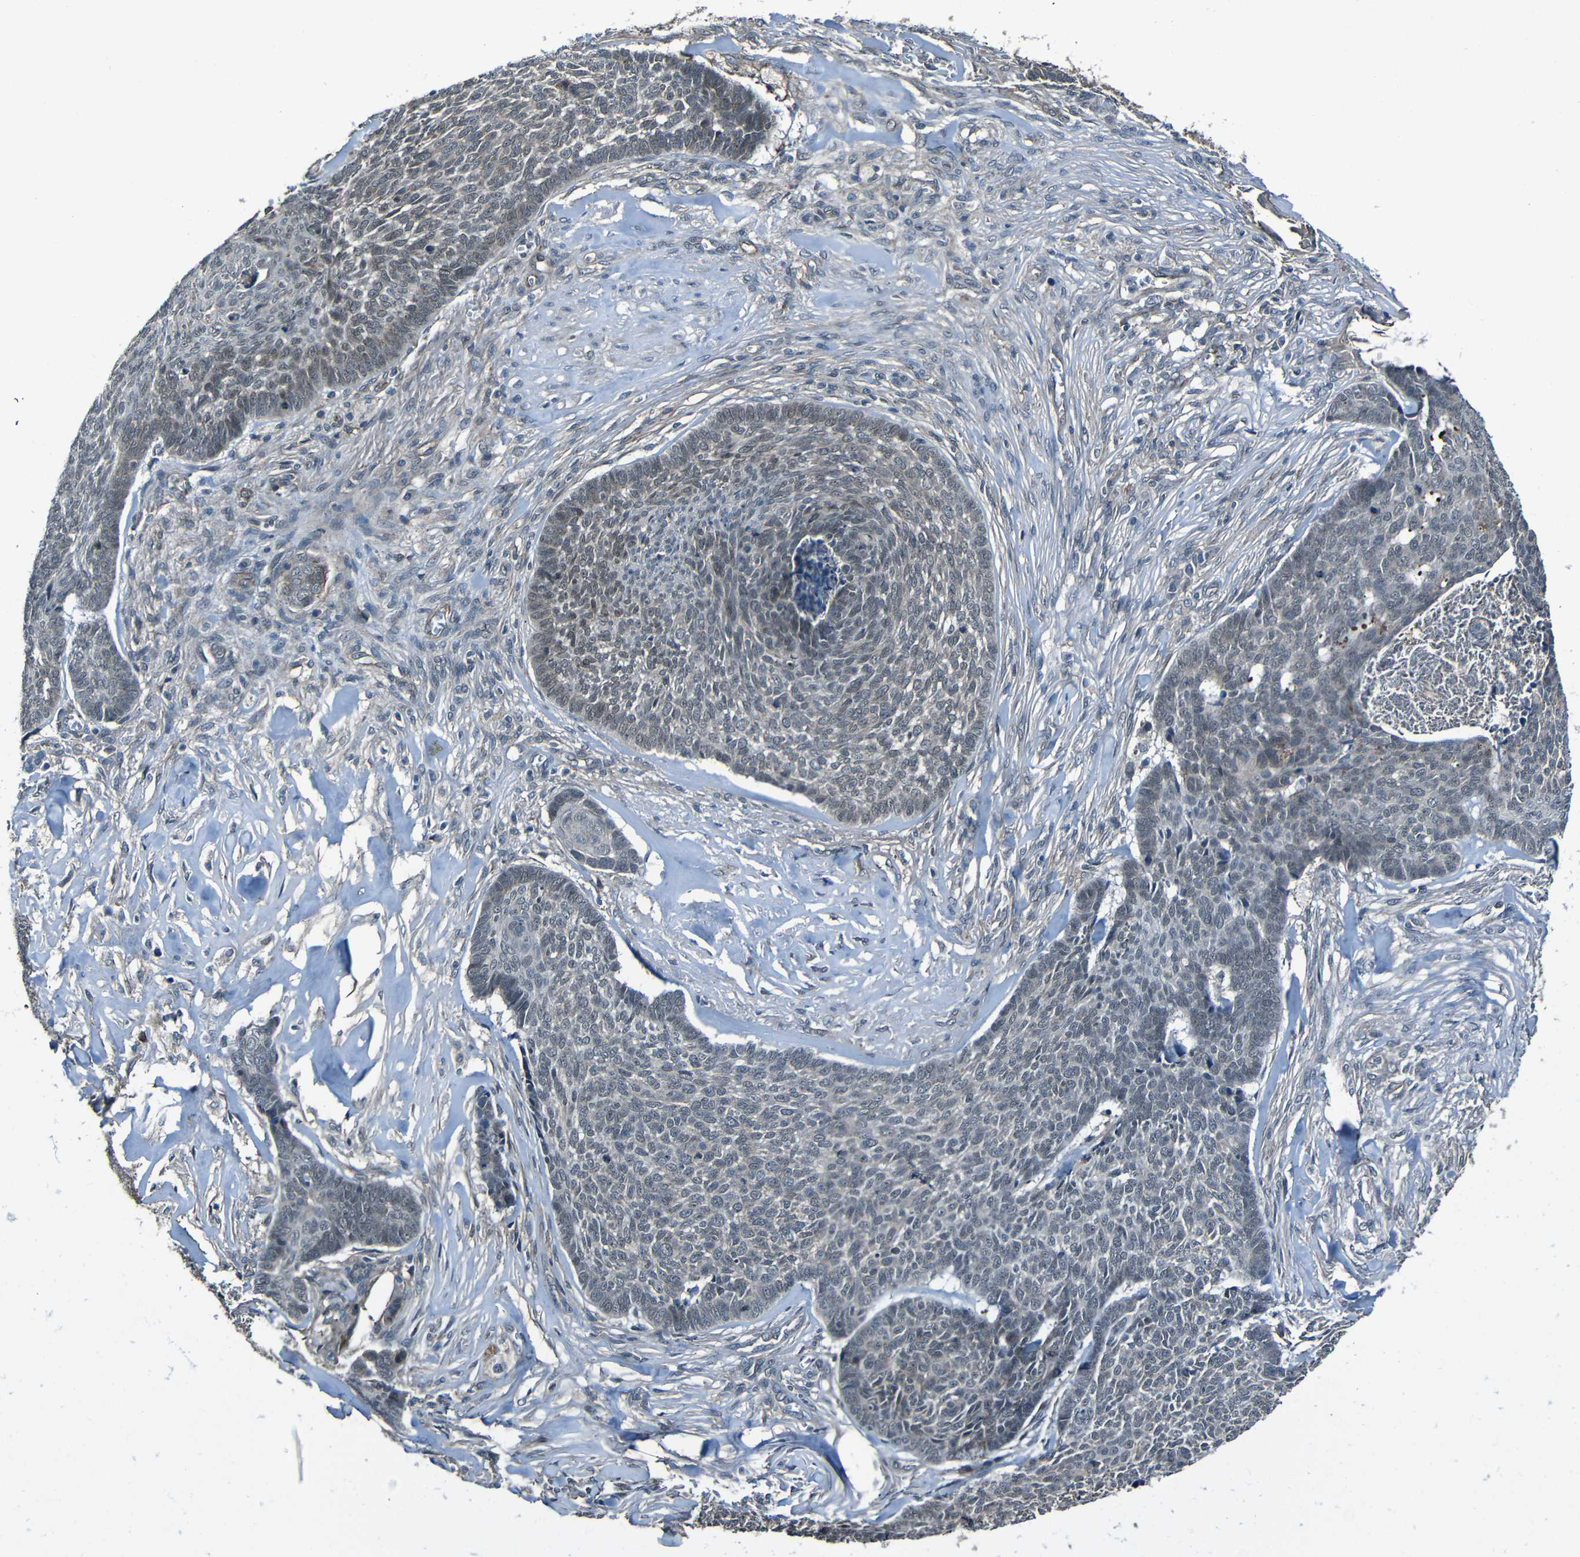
{"staining": {"intensity": "negative", "quantity": "none", "location": "none"}, "tissue": "skin cancer", "cell_type": "Tumor cells", "image_type": "cancer", "snomed": [{"axis": "morphology", "description": "Basal cell carcinoma"}, {"axis": "topography", "description": "Skin"}], "caption": "Tumor cells are negative for brown protein staining in basal cell carcinoma (skin). (DAB (3,3'-diaminobenzidine) IHC visualized using brightfield microscopy, high magnification).", "gene": "LGR5", "patient": {"sex": "male", "age": 84}}